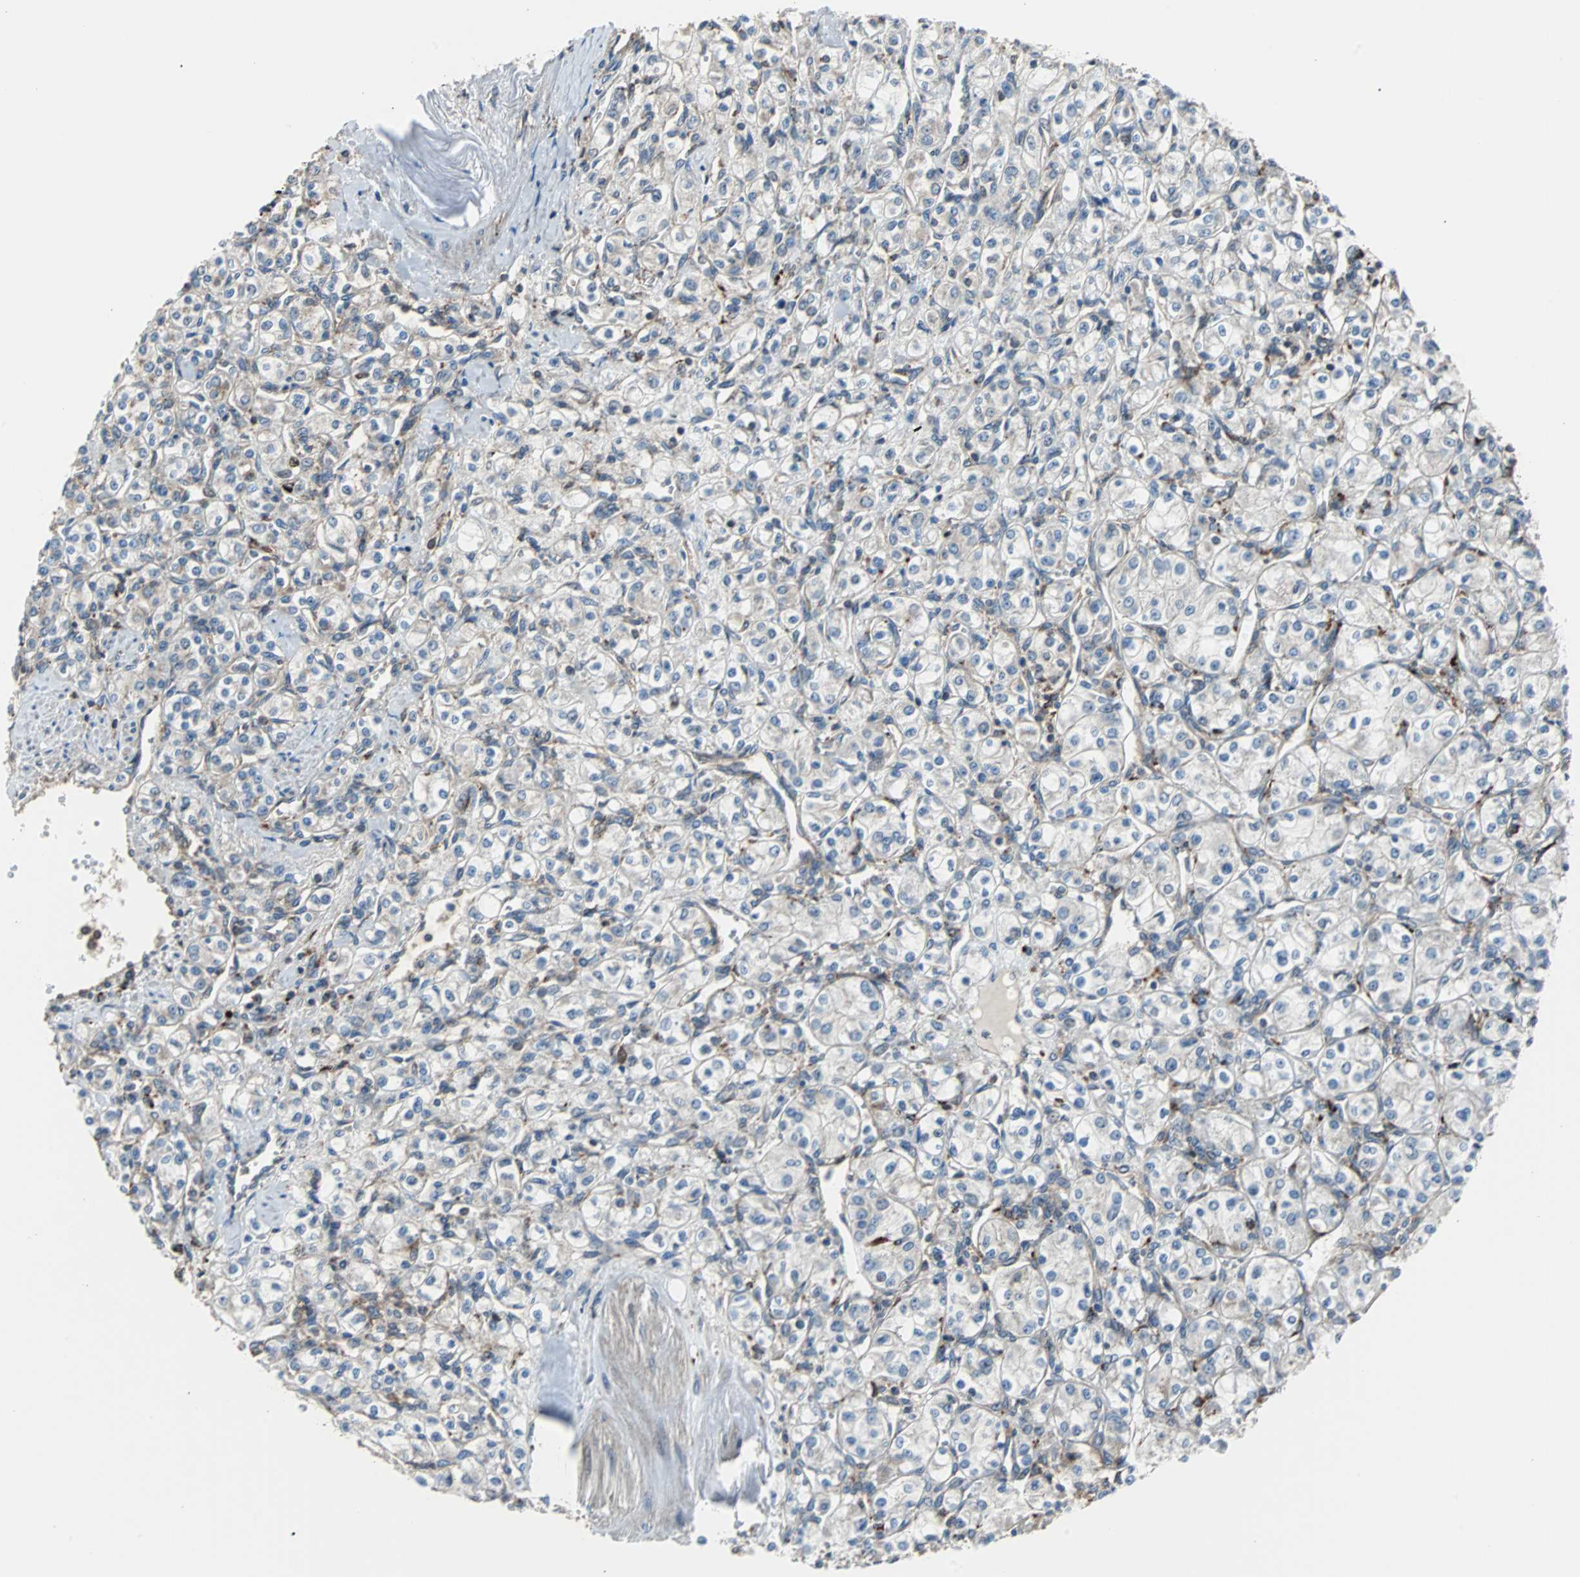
{"staining": {"intensity": "negative", "quantity": "none", "location": "none"}, "tissue": "renal cancer", "cell_type": "Tumor cells", "image_type": "cancer", "snomed": [{"axis": "morphology", "description": "Adenocarcinoma, NOS"}, {"axis": "topography", "description": "Kidney"}], "caption": "Tumor cells are negative for brown protein staining in renal adenocarcinoma. (IHC, brightfield microscopy, high magnification).", "gene": "RELA", "patient": {"sex": "male", "age": 77}}